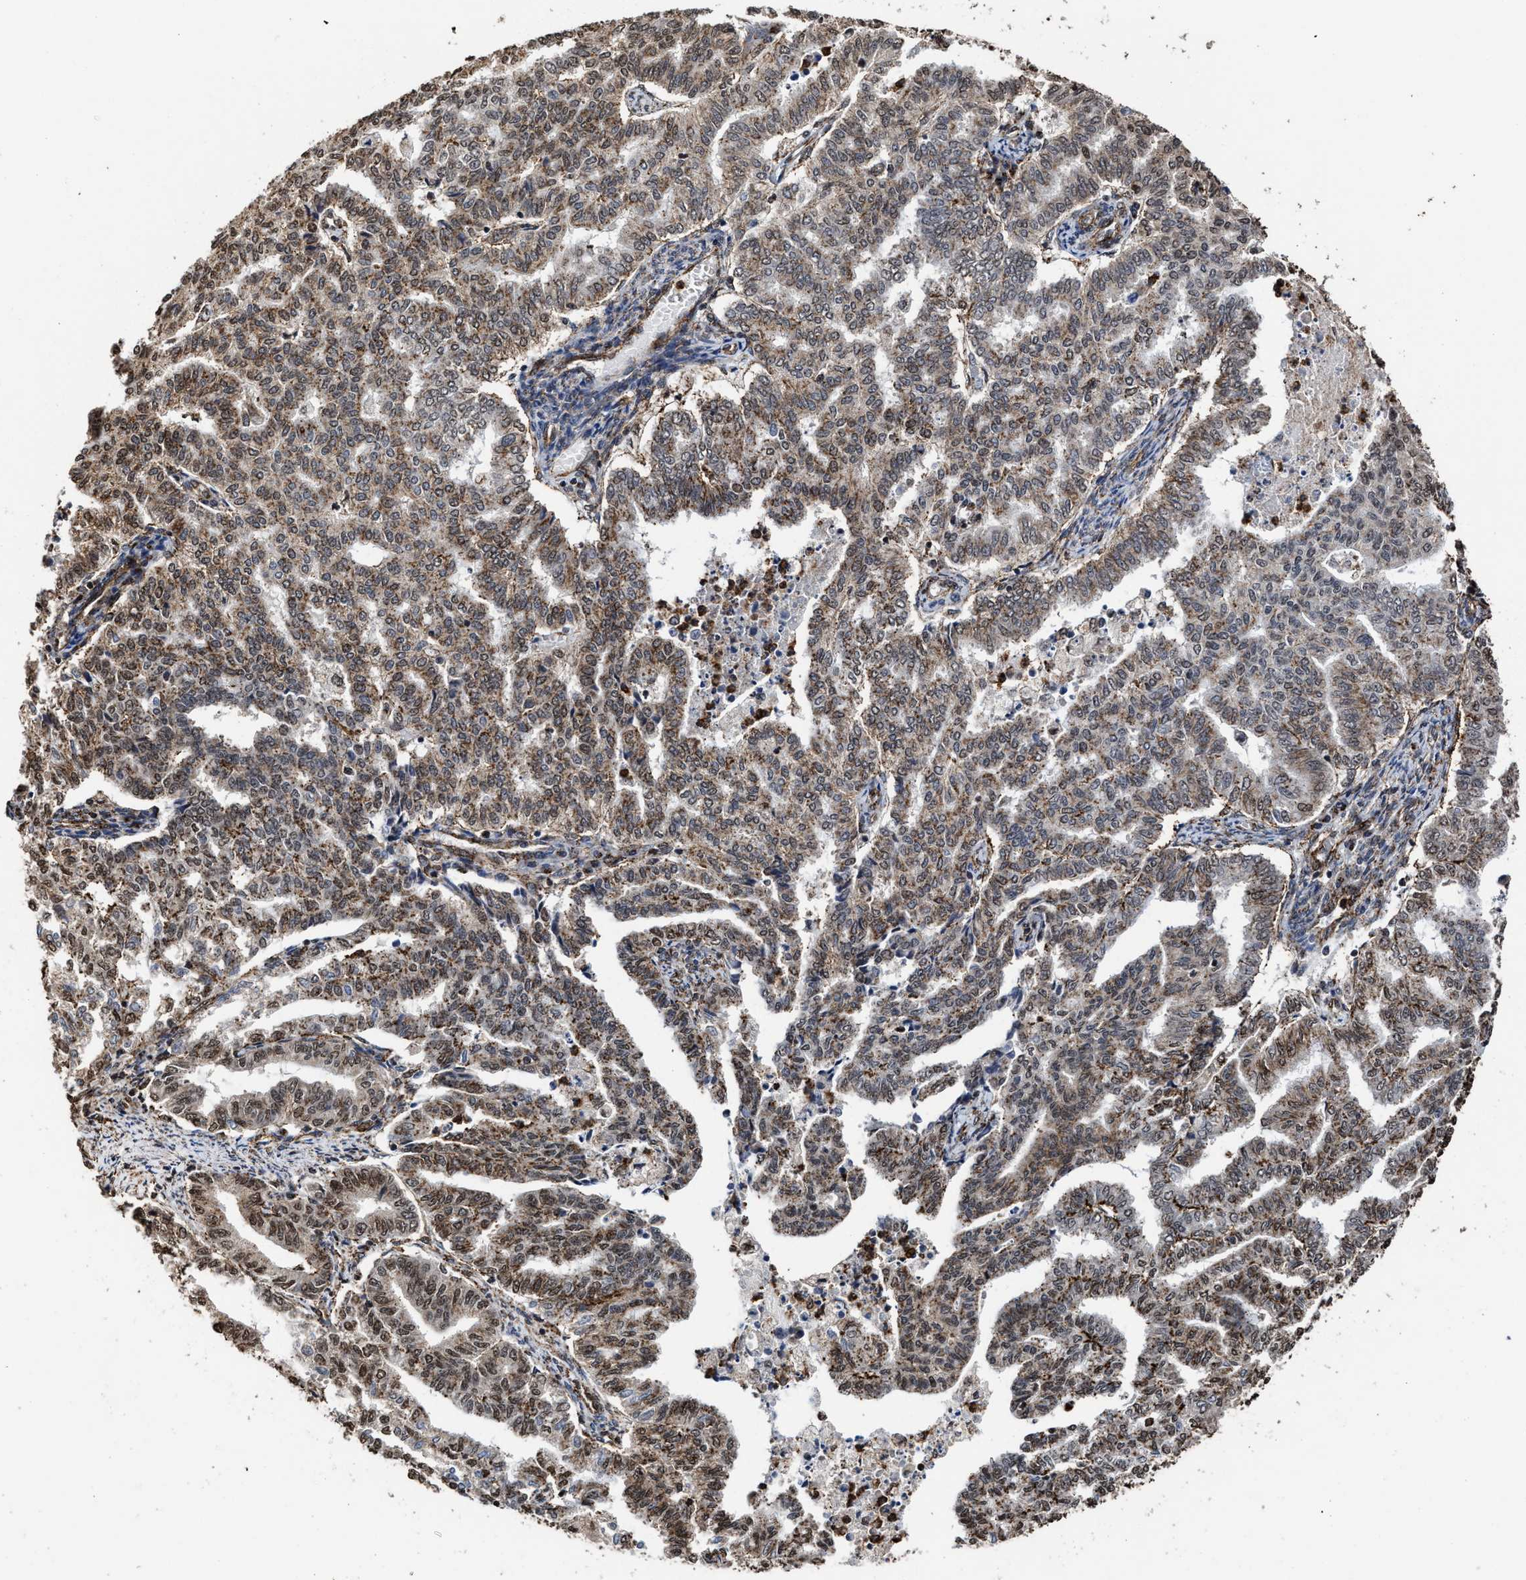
{"staining": {"intensity": "moderate", "quantity": "25%-75%", "location": "cytoplasmic/membranous,nuclear"}, "tissue": "endometrial cancer", "cell_type": "Tumor cells", "image_type": "cancer", "snomed": [{"axis": "morphology", "description": "Adenocarcinoma, NOS"}, {"axis": "topography", "description": "Endometrium"}], "caption": "Protein expression analysis of adenocarcinoma (endometrial) exhibits moderate cytoplasmic/membranous and nuclear positivity in approximately 25%-75% of tumor cells. The staining was performed using DAB (3,3'-diaminobenzidine) to visualize the protein expression in brown, while the nuclei were stained in blue with hematoxylin (Magnification: 20x).", "gene": "SEPTIN2", "patient": {"sex": "female", "age": 79}}